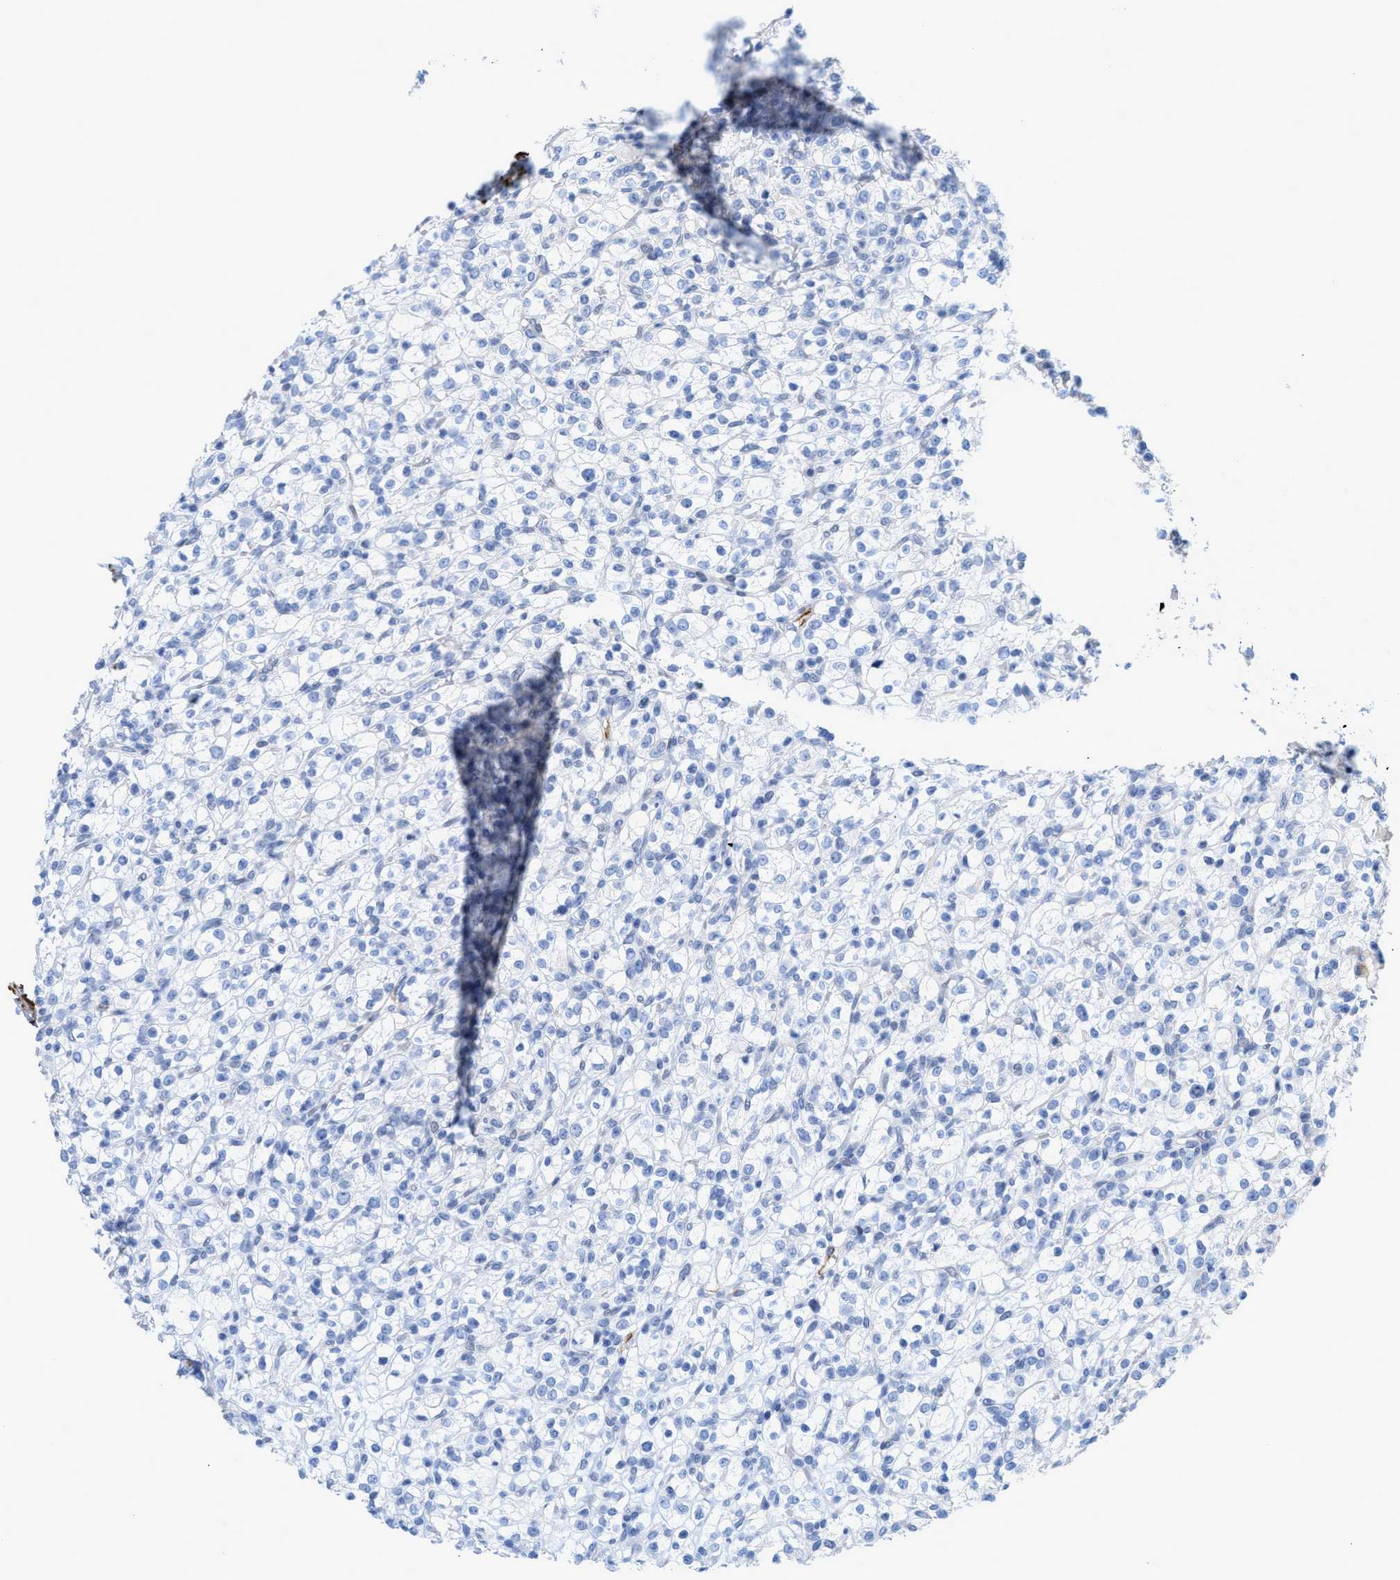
{"staining": {"intensity": "negative", "quantity": "none", "location": "none"}, "tissue": "renal cancer", "cell_type": "Tumor cells", "image_type": "cancer", "snomed": [{"axis": "morphology", "description": "Normal tissue, NOS"}, {"axis": "morphology", "description": "Adenocarcinoma, NOS"}, {"axis": "topography", "description": "Kidney"}], "caption": "Immunohistochemistry histopathology image of renal adenocarcinoma stained for a protein (brown), which demonstrates no positivity in tumor cells. The staining is performed using DAB brown chromogen with nuclei counter-stained in using hematoxylin.", "gene": "TAGLN", "patient": {"sex": "female", "age": 72}}